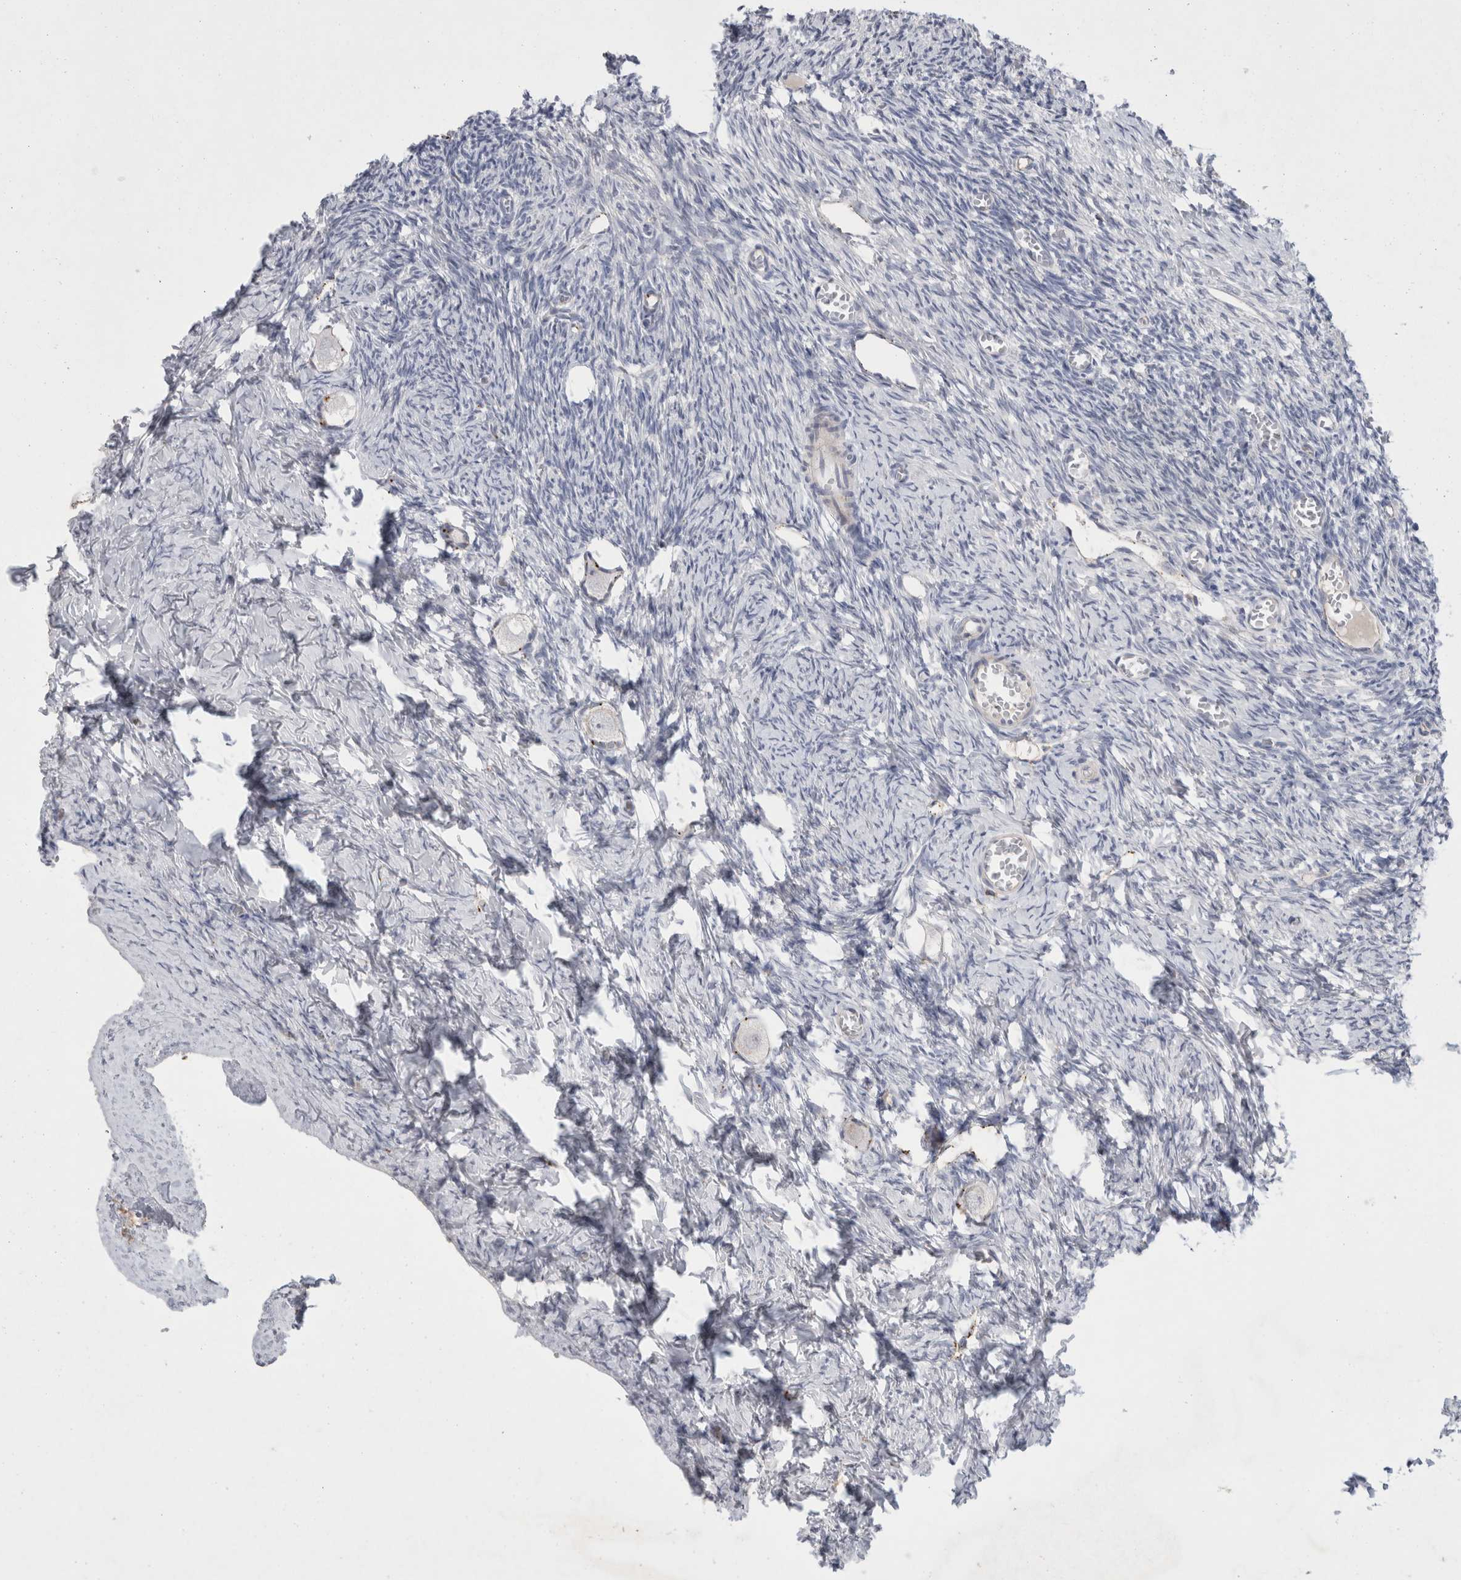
{"staining": {"intensity": "moderate", "quantity": "<25%", "location": "cytoplasmic/membranous"}, "tissue": "ovary", "cell_type": "Follicle cells", "image_type": "normal", "snomed": [{"axis": "morphology", "description": "Normal tissue, NOS"}, {"axis": "topography", "description": "Ovary"}], "caption": "Immunohistochemical staining of benign human ovary shows <25% levels of moderate cytoplasmic/membranous protein staining in approximately <25% of follicle cells.", "gene": "GAA", "patient": {"sex": "female", "age": 27}}